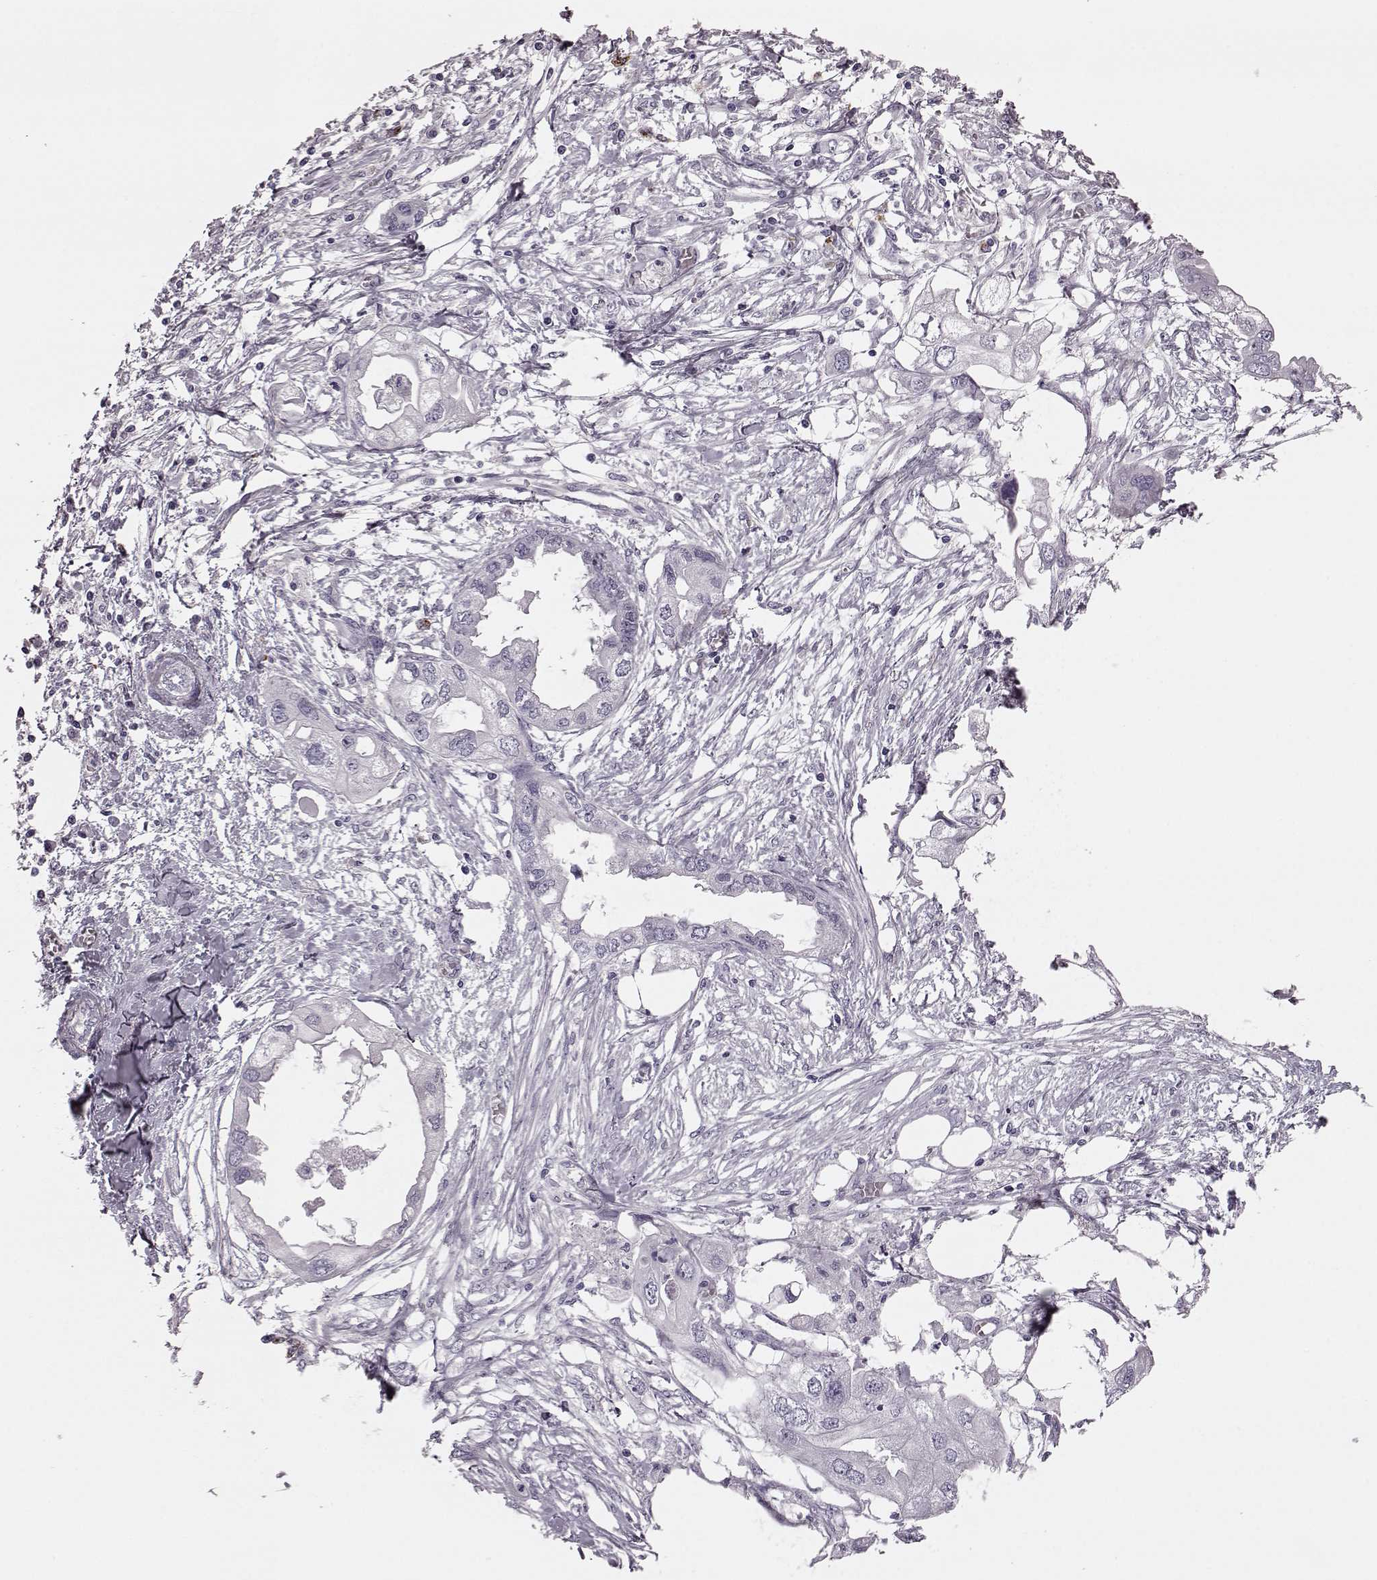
{"staining": {"intensity": "negative", "quantity": "none", "location": "none"}, "tissue": "endometrial cancer", "cell_type": "Tumor cells", "image_type": "cancer", "snomed": [{"axis": "morphology", "description": "Adenocarcinoma, NOS"}, {"axis": "morphology", "description": "Adenocarcinoma, metastatic, NOS"}, {"axis": "topography", "description": "Adipose tissue"}, {"axis": "topography", "description": "Endometrium"}], "caption": "The immunohistochemistry image has no significant staining in tumor cells of metastatic adenocarcinoma (endometrial) tissue. (DAB (3,3'-diaminobenzidine) immunohistochemistry with hematoxylin counter stain).", "gene": "SNTG1", "patient": {"sex": "female", "age": 67}}